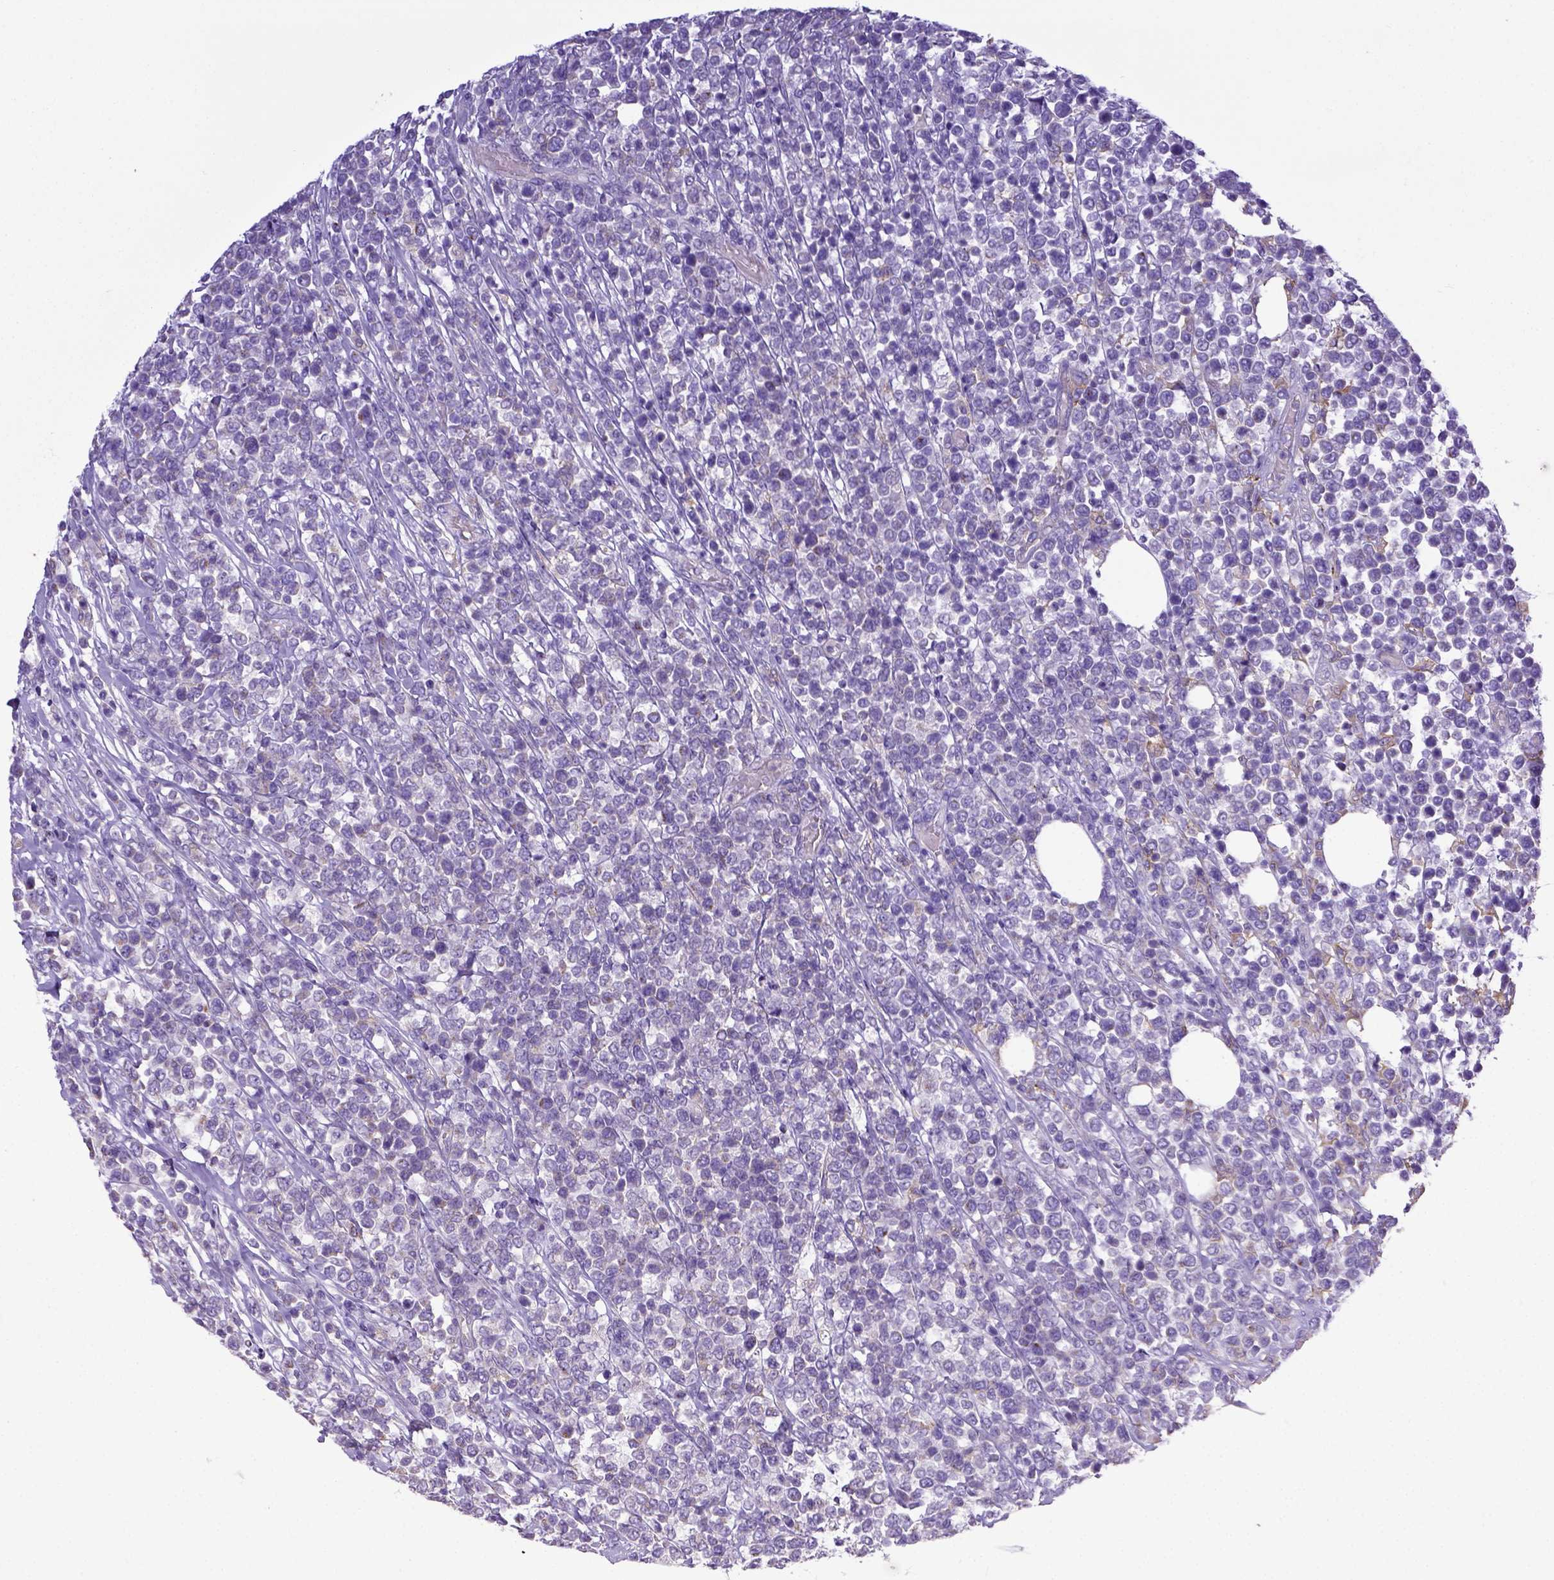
{"staining": {"intensity": "negative", "quantity": "none", "location": "none"}, "tissue": "lymphoma", "cell_type": "Tumor cells", "image_type": "cancer", "snomed": [{"axis": "morphology", "description": "Malignant lymphoma, non-Hodgkin's type, High grade"}, {"axis": "topography", "description": "Soft tissue"}], "caption": "The immunohistochemistry image has no significant expression in tumor cells of high-grade malignant lymphoma, non-Hodgkin's type tissue.", "gene": "CD40", "patient": {"sex": "female", "age": 56}}